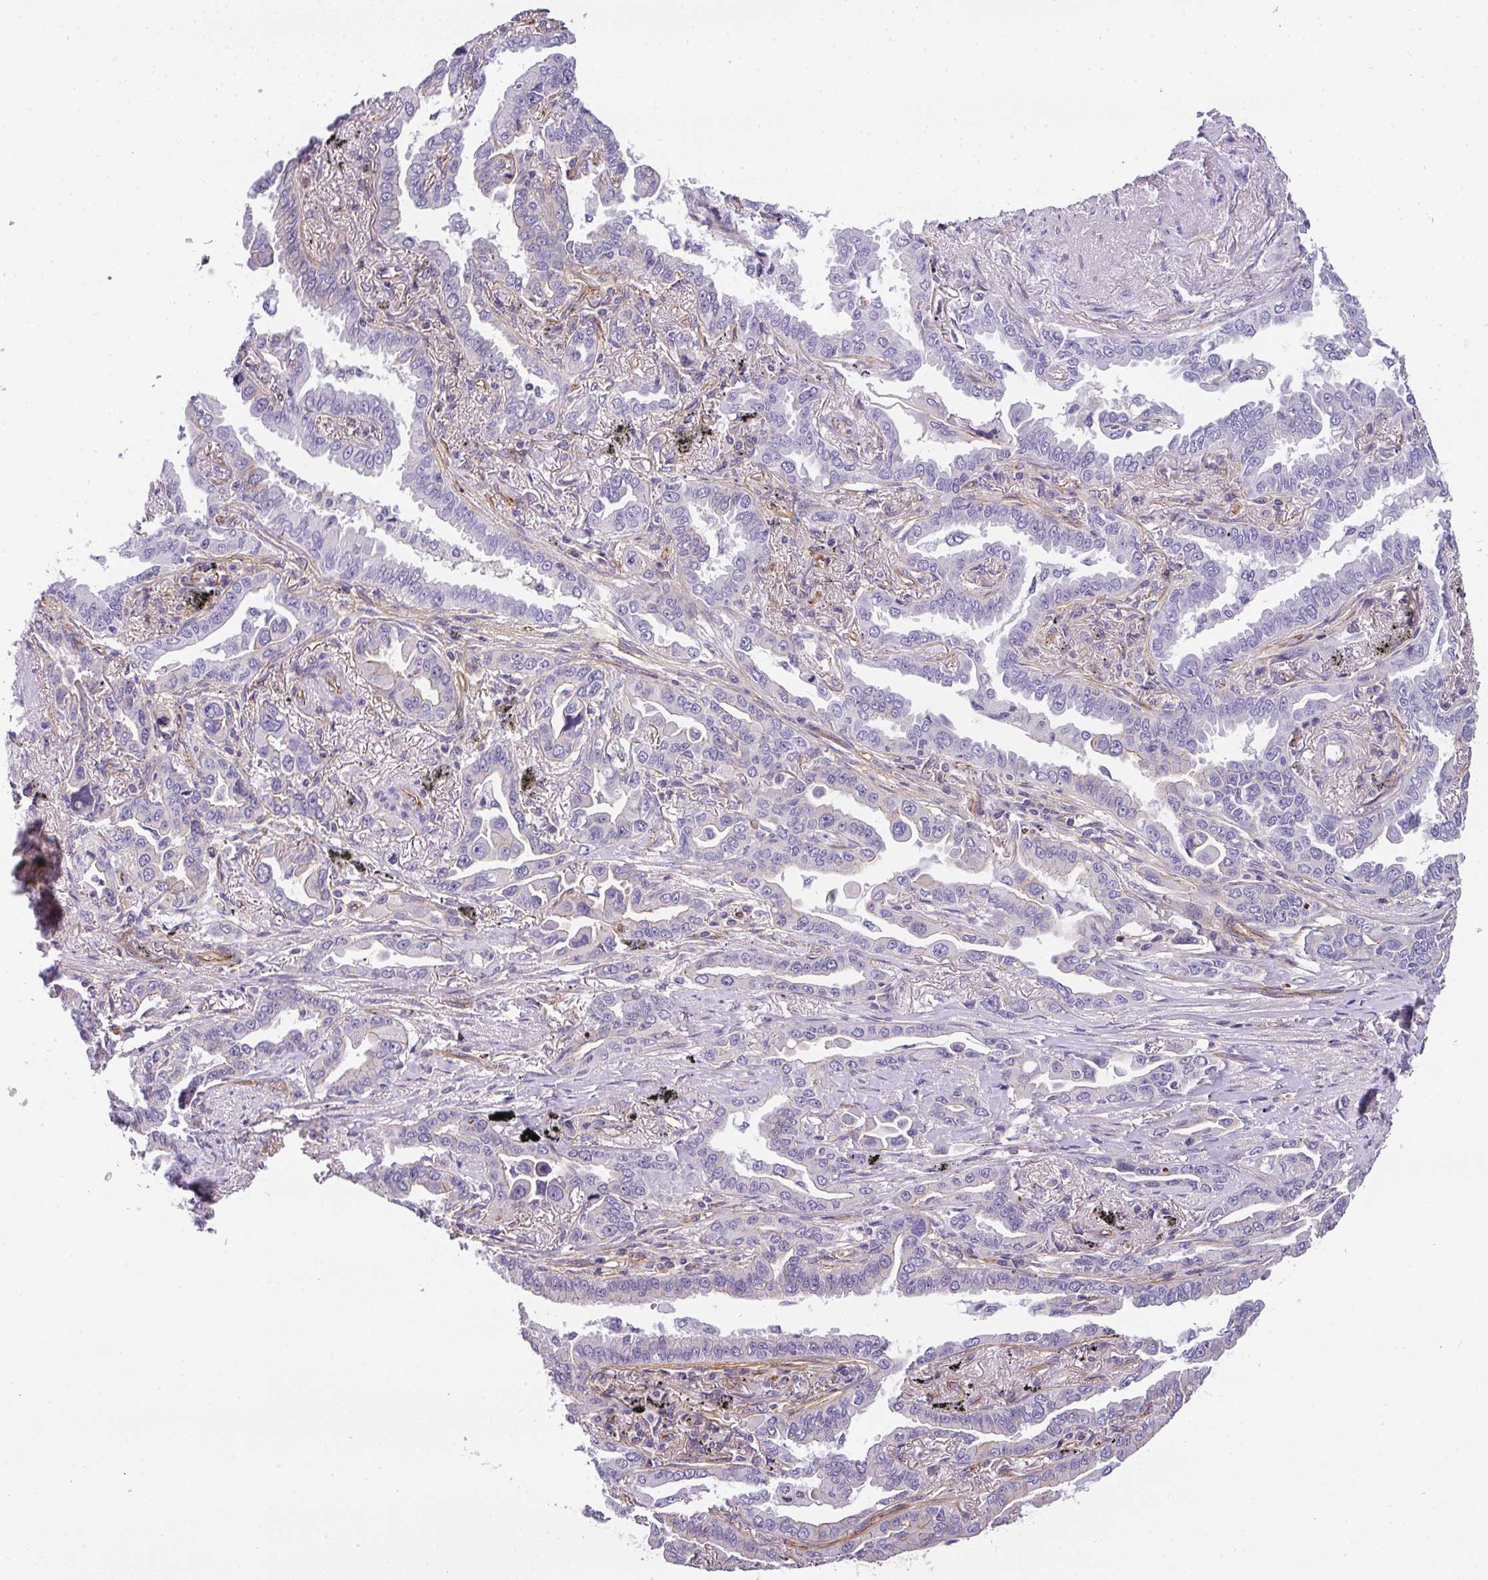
{"staining": {"intensity": "moderate", "quantity": "<25%", "location": "cytoplasmic/membranous"}, "tissue": "lung cancer", "cell_type": "Tumor cells", "image_type": "cancer", "snomed": [{"axis": "morphology", "description": "Adenocarcinoma, NOS"}, {"axis": "topography", "description": "Lung"}], "caption": "IHC image of neoplastic tissue: lung cancer (adenocarcinoma) stained using IHC exhibits low levels of moderate protein expression localized specifically in the cytoplasmic/membranous of tumor cells, appearing as a cytoplasmic/membranous brown color.", "gene": "OR11H4", "patient": {"sex": "male", "age": 67}}